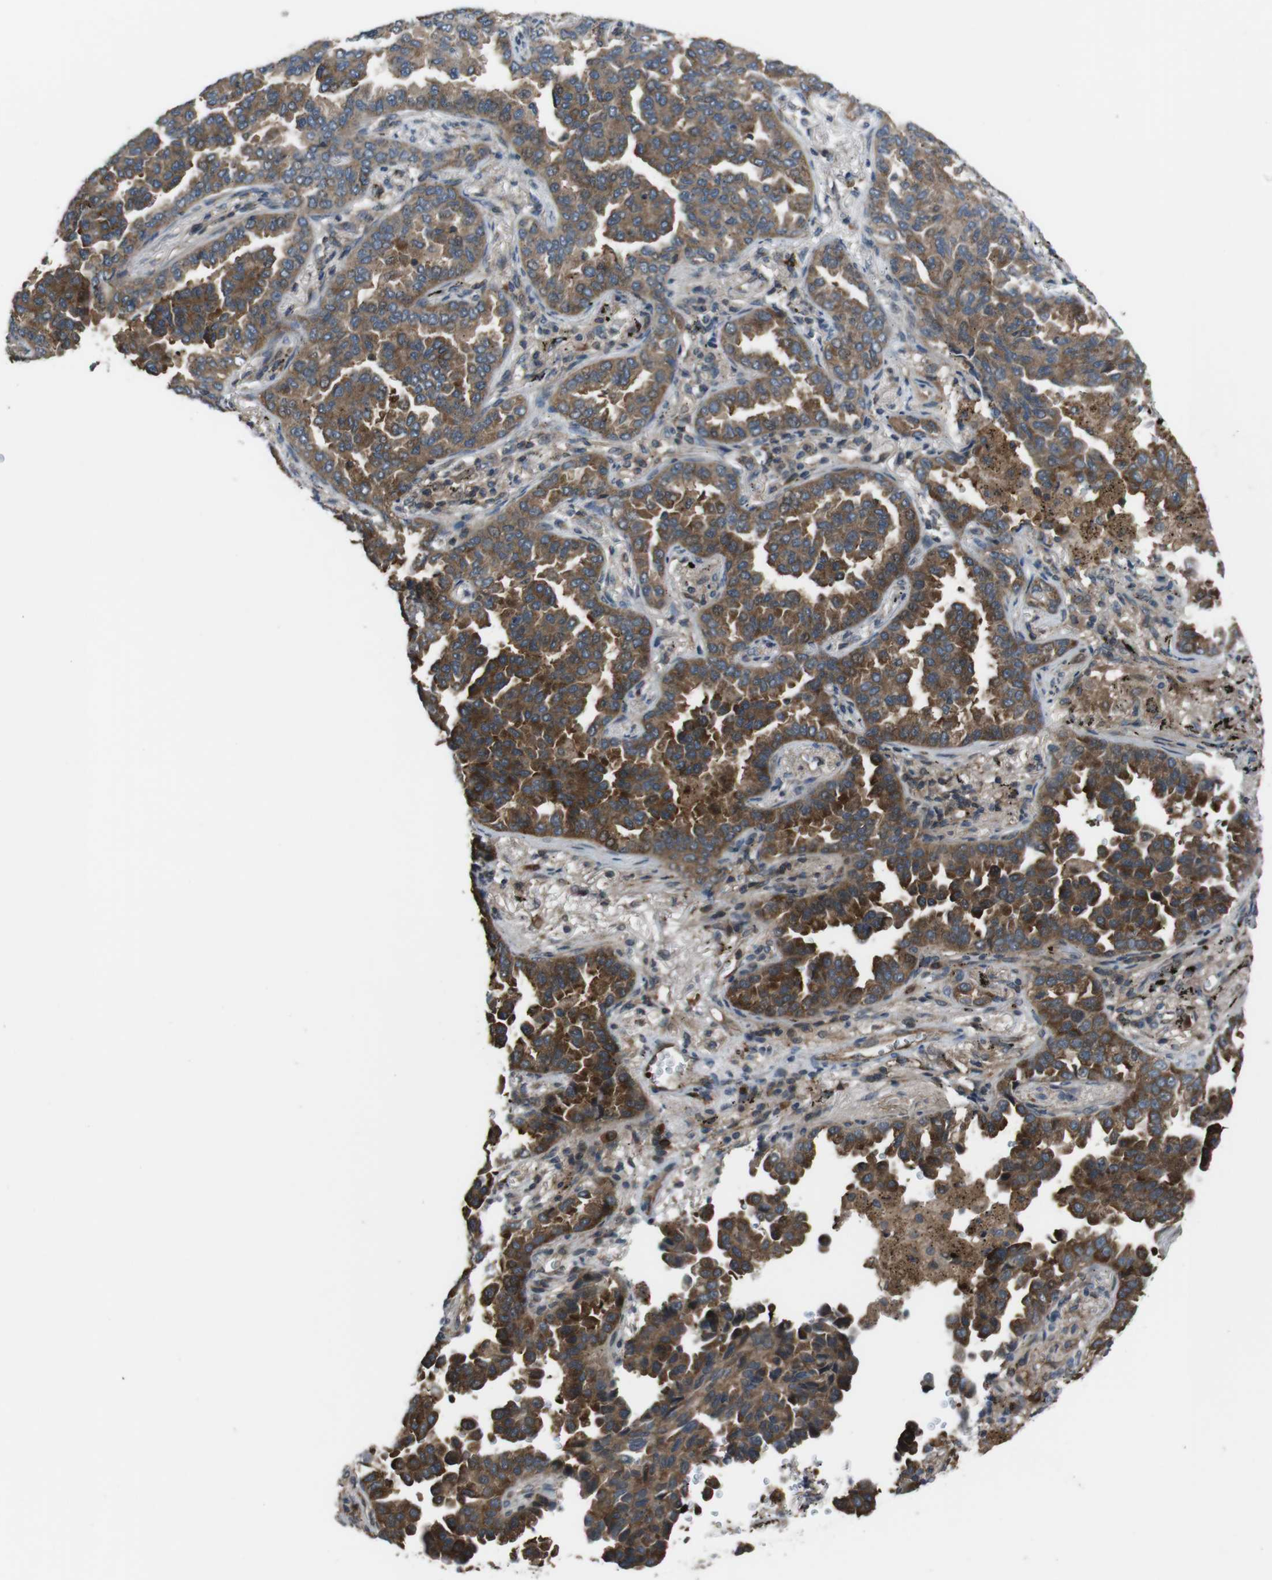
{"staining": {"intensity": "moderate", "quantity": ">75%", "location": "cytoplasmic/membranous"}, "tissue": "lung cancer", "cell_type": "Tumor cells", "image_type": "cancer", "snomed": [{"axis": "morphology", "description": "Normal tissue, NOS"}, {"axis": "morphology", "description": "Adenocarcinoma, NOS"}, {"axis": "topography", "description": "Lung"}], "caption": "There is medium levels of moderate cytoplasmic/membranous staining in tumor cells of lung cancer, as demonstrated by immunohistochemical staining (brown color).", "gene": "SLC22A23", "patient": {"sex": "male", "age": 59}}